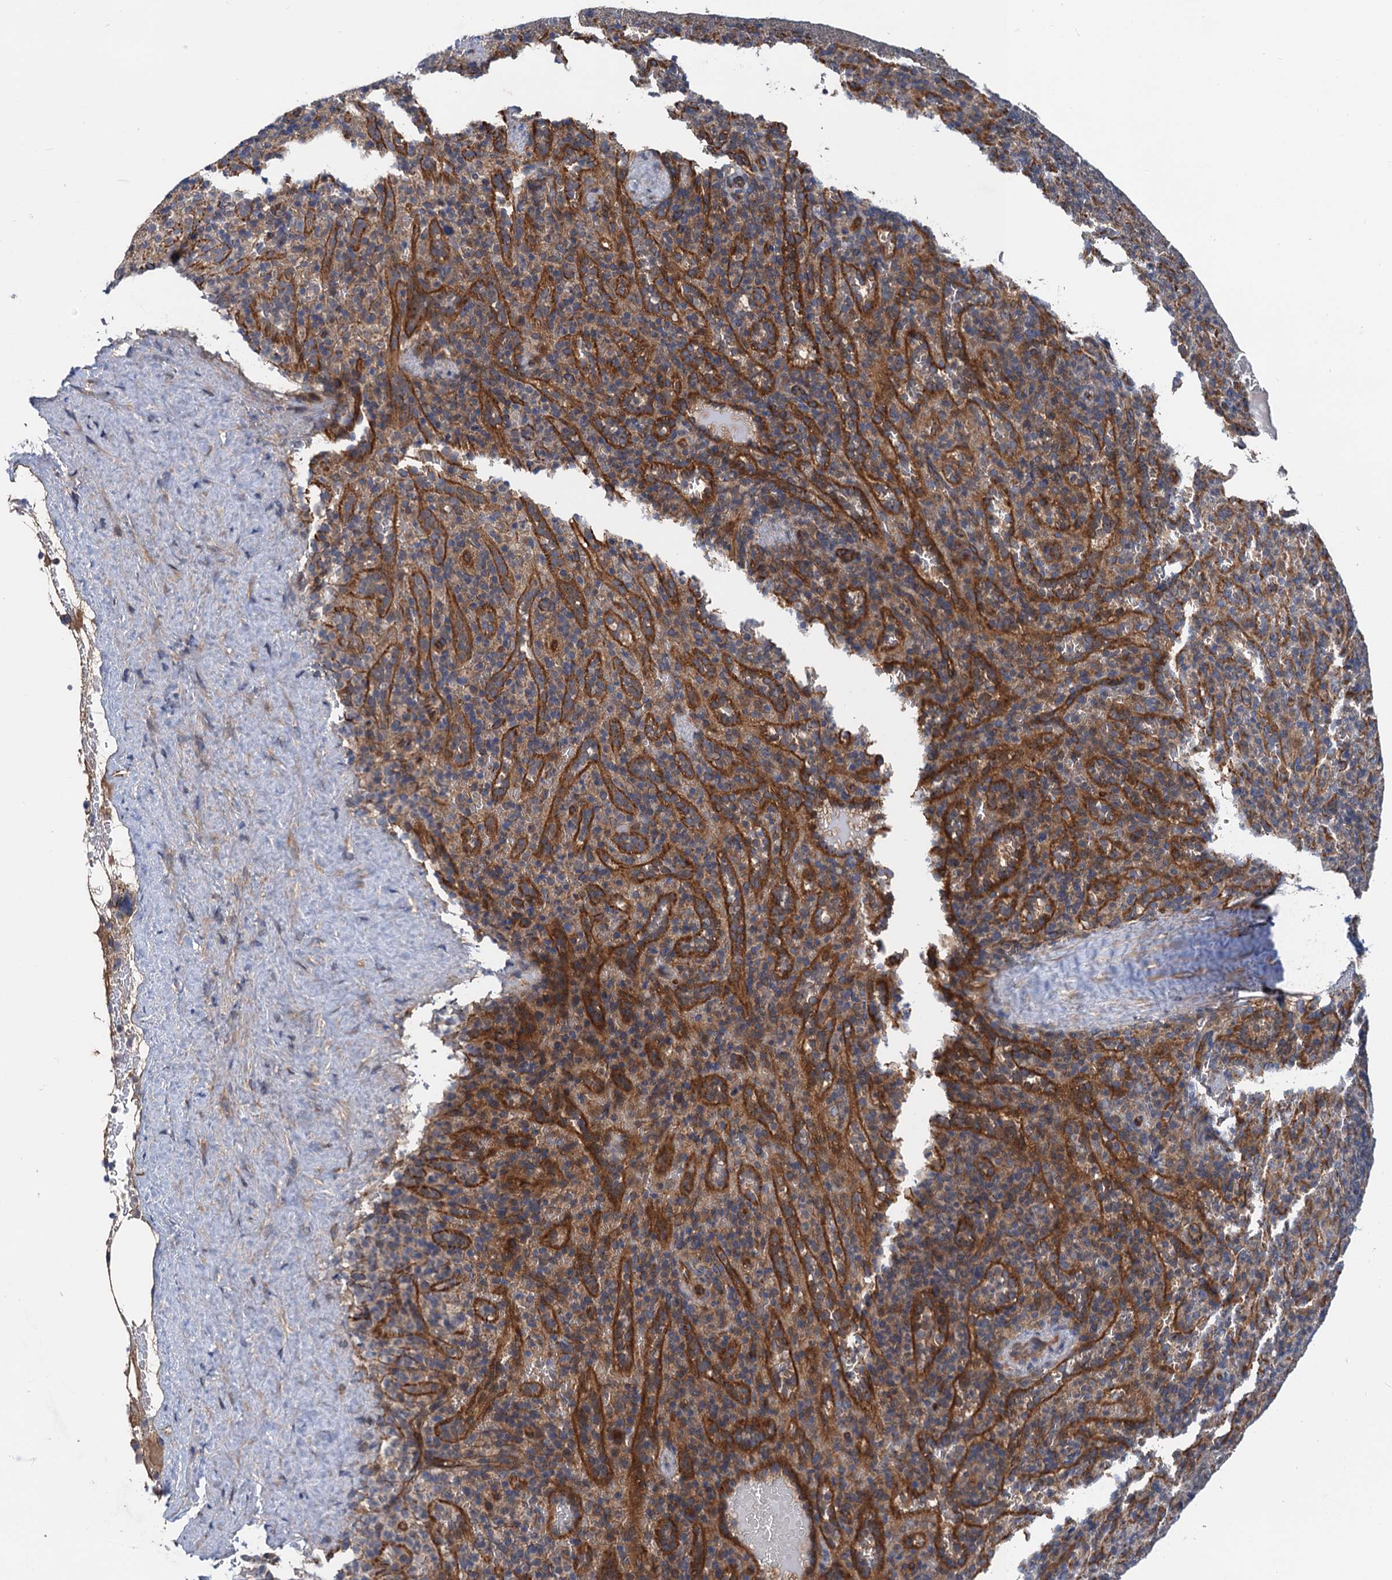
{"staining": {"intensity": "moderate", "quantity": "<25%", "location": "cytoplasmic/membranous"}, "tissue": "spleen", "cell_type": "Cells in red pulp", "image_type": "normal", "snomed": [{"axis": "morphology", "description": "Normal tissue, NOS"}, {"axis": "topography", "description": "Spleen"}], "caption": "The micrograph shows a brown stain indicating the presence of a protein in the cytoplasmic/membranous of cells in red pulp in spleen. (brown staining indicates protein expression, while blue staining denotes nuclei).", "gene": "PJA2", "patient": {"sex": "female", "age": 21}}